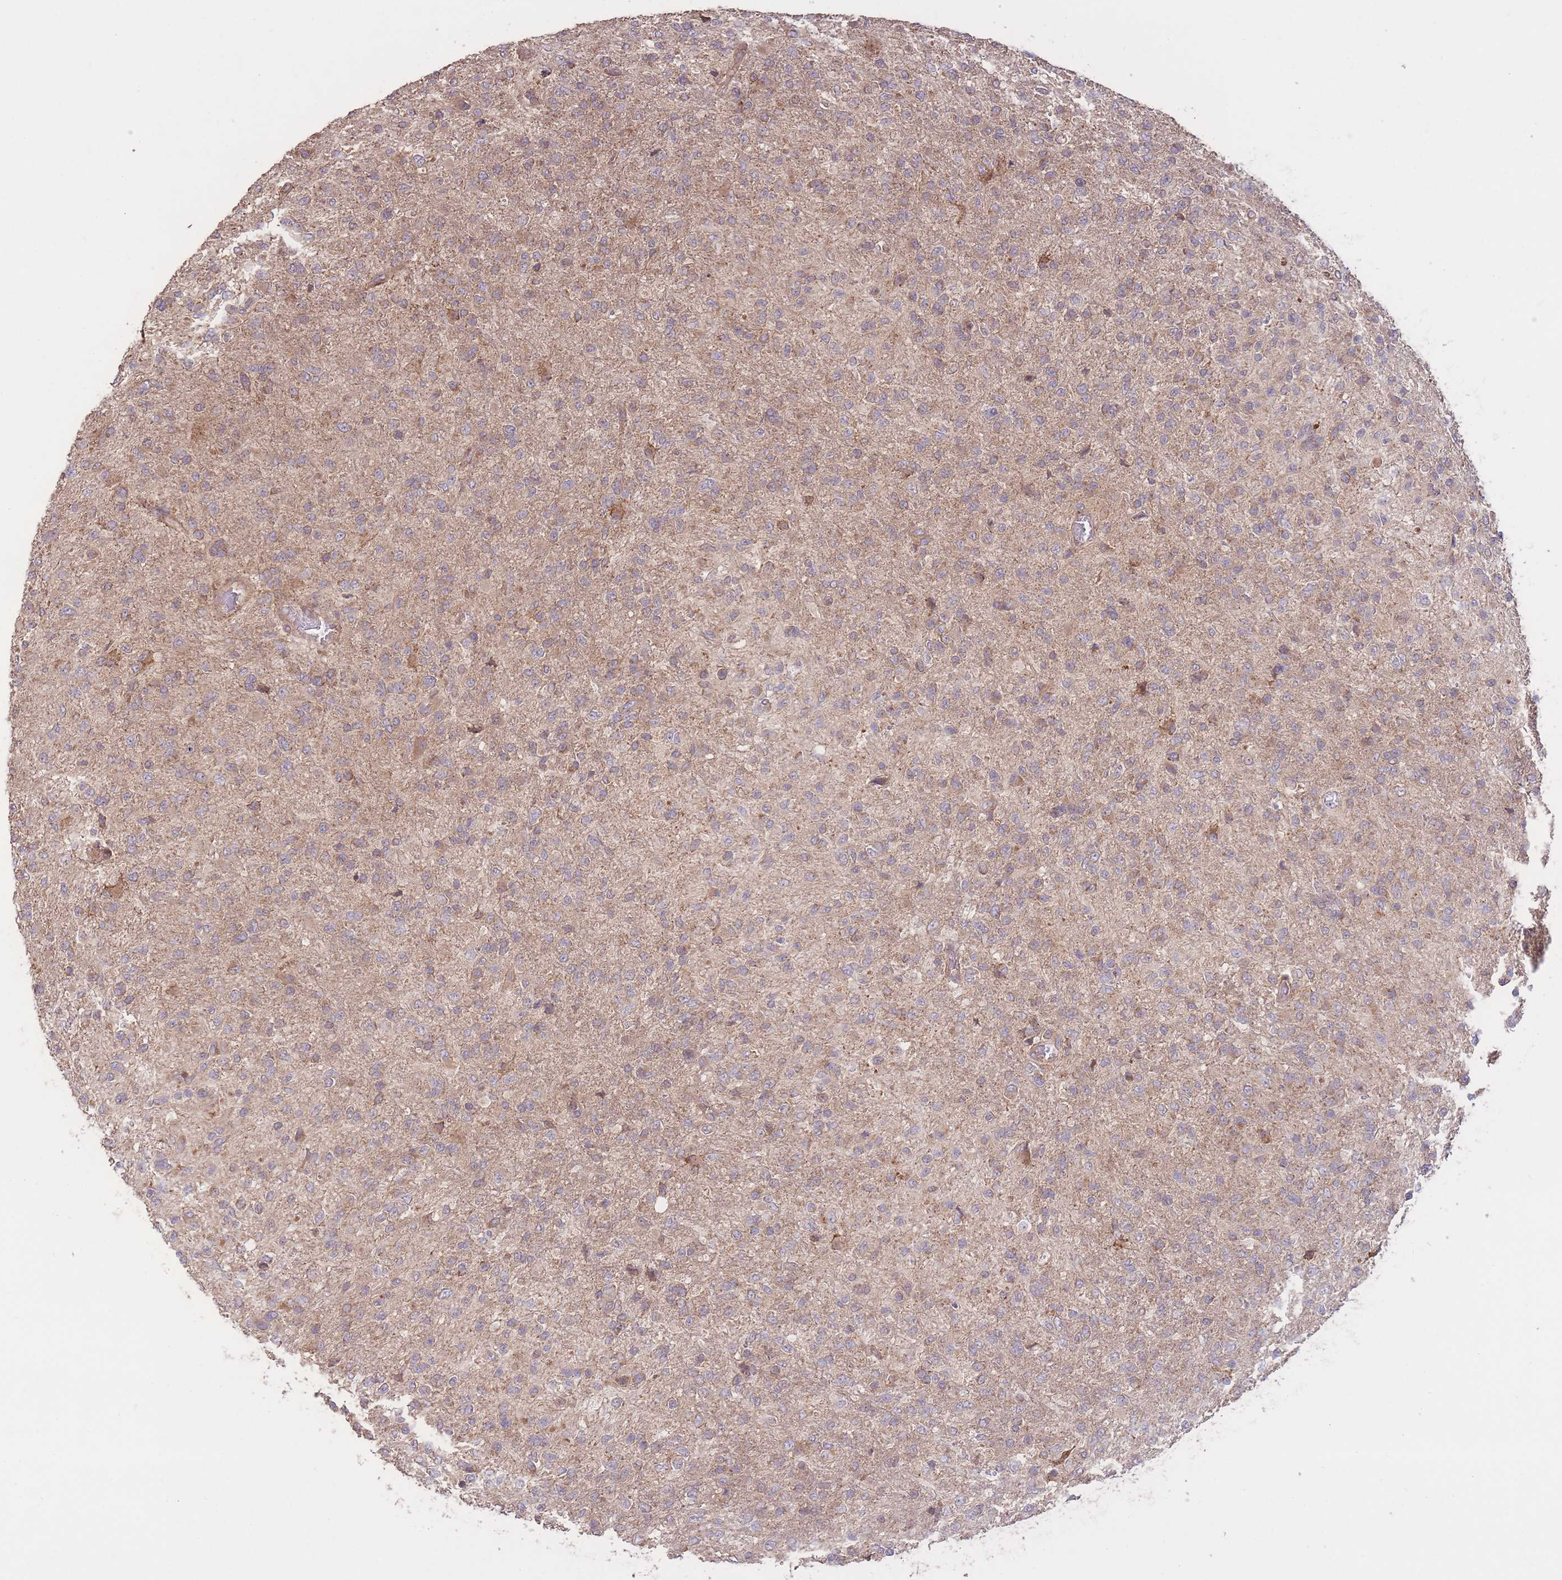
{"staining": {"intensity": "weak", "quantity": "25%-75%", "location": "cytoplasmic/membranous"}, "tissue": "glioma", "cell_type": "Tumor cells", "image_type": "cancer", "snomed": [{"axis": "morphology", "description": "Glioma, malignant, High grade"}, {"axis": "topography", "description": "Brain"}], "caption": "IHC photomicrograph of malignant glioma (high-grade) stained for a protein (brown), which displays low levels of weak cytoplasmic/membranous expression in about 25%-75% of tumor cells.", "gene": "EEF1AKMT1", "patient": {"sex": "female", "age": 74}}